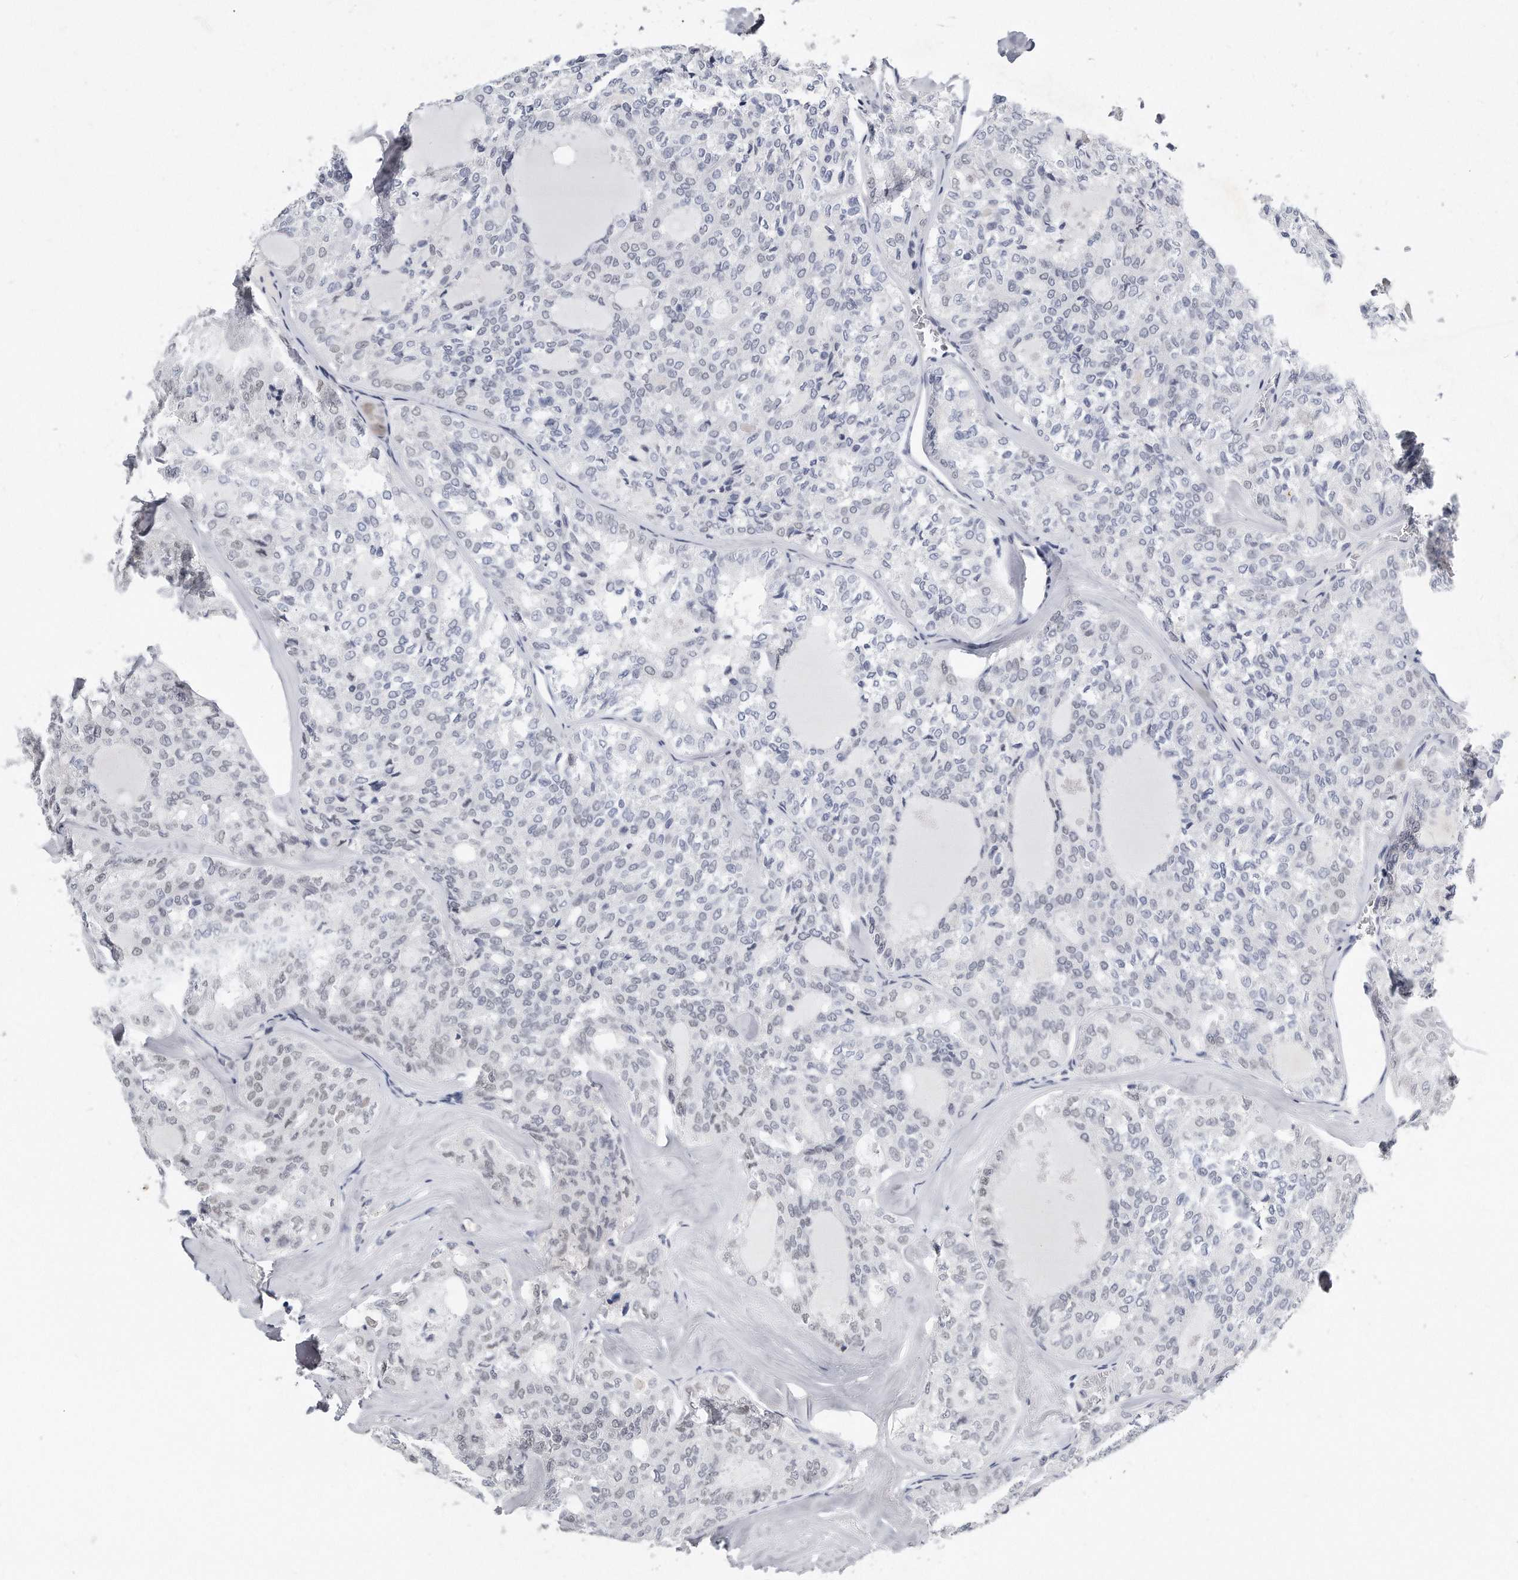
{"staining": {"intensity": "weak", "quantity": "25%-75%", "location": "nuclear"}, "tissue": "thyroid cancer", "cell_type": "Tumor cells", "image_type": "cancer", "snomed": [{"axis": "morphology", "description": "Follicular adenoma carcinoma, NOS"}, {"axis": "topography", "description": "Thyroid gland"}], "caption": "Immunohistochemistry (IHC) of human thyroid cancer reveals low levels of weak nuclear staining in about 25%-75% of tumor cells. (IHC, brightfield microscopy, high magnification).", "gene": "CTBP2", "patient": {"sex": "male", "age": 75}}